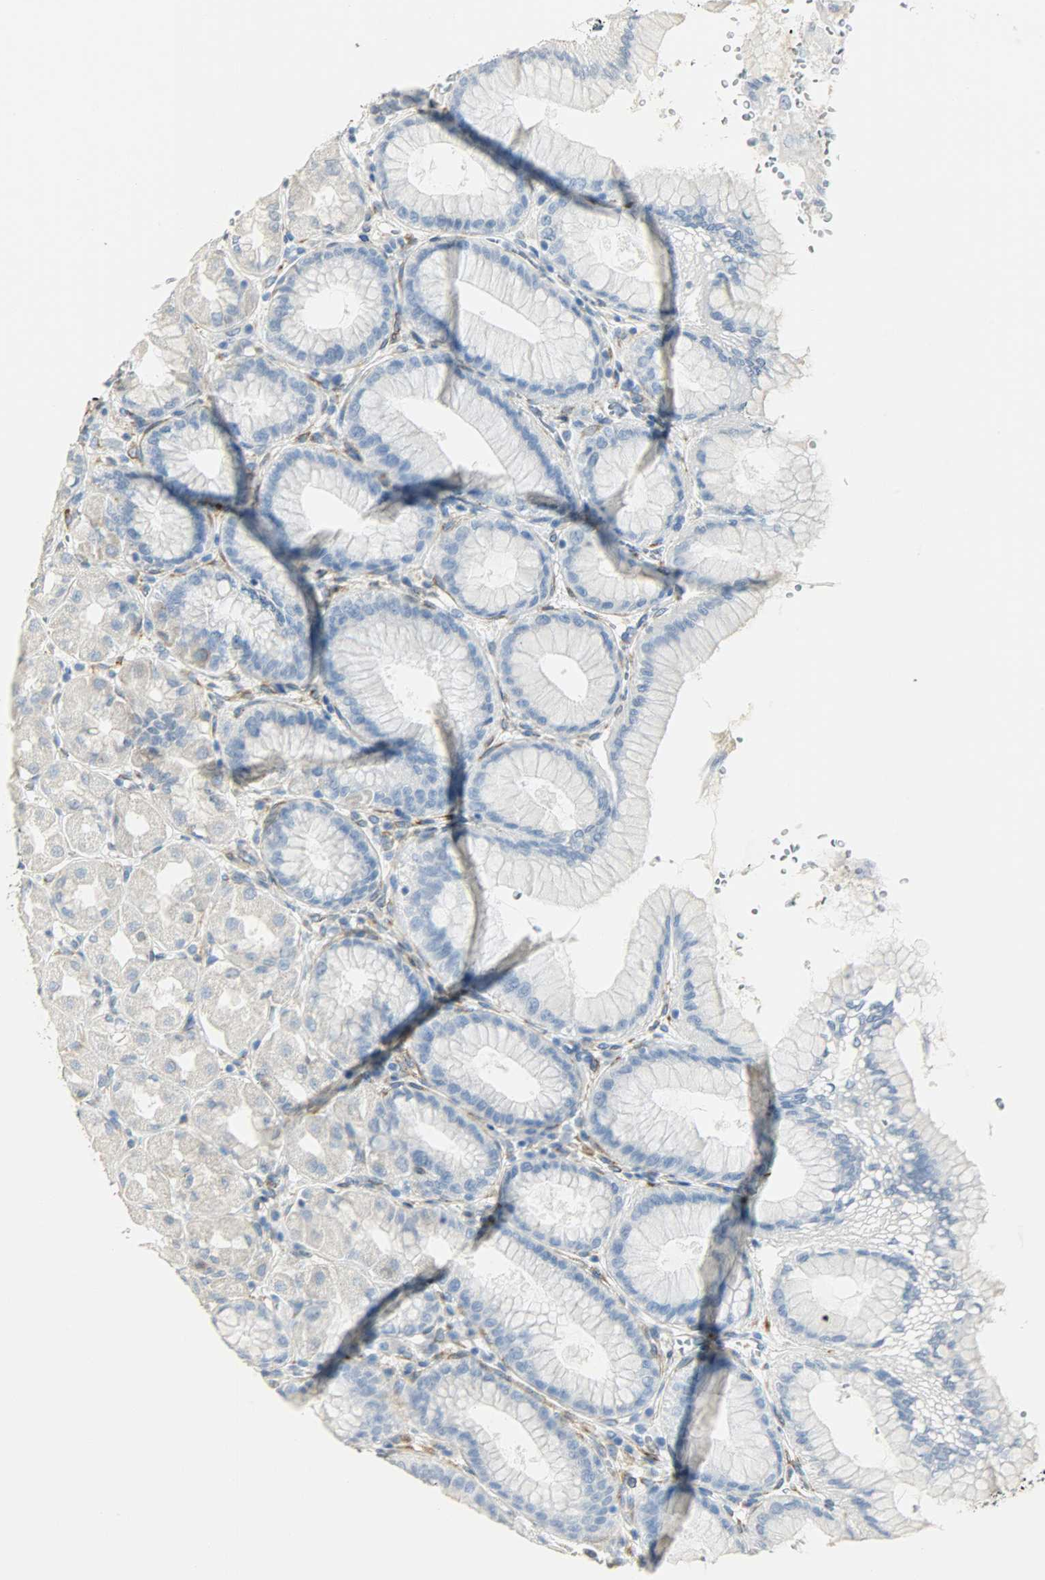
{"staining": {"intensity": "weak", "quantity": "25%-75%", "location": "cytoplasmic/membranous"}, "tissue": "stomach", "cell_type": "Glandular cells", "image_type": "normal", "snomed": [{"axis": "morphology", "description": "Normal tissue, NOS"}, {"axis": "topography", "description": "Stomach, upper"}], "caption": "Immunohistochemistry histopathology image of benign stomach: stomach stained using immunohistochemistry reveals low levels of weak protein expression localized specifically in the cytoplasmic/membranous of glandular cells, appearing as a cytoplasmic/membranous brown color.", "gene": "PKD2", "patient": {"sex": "female", "age": 56}}